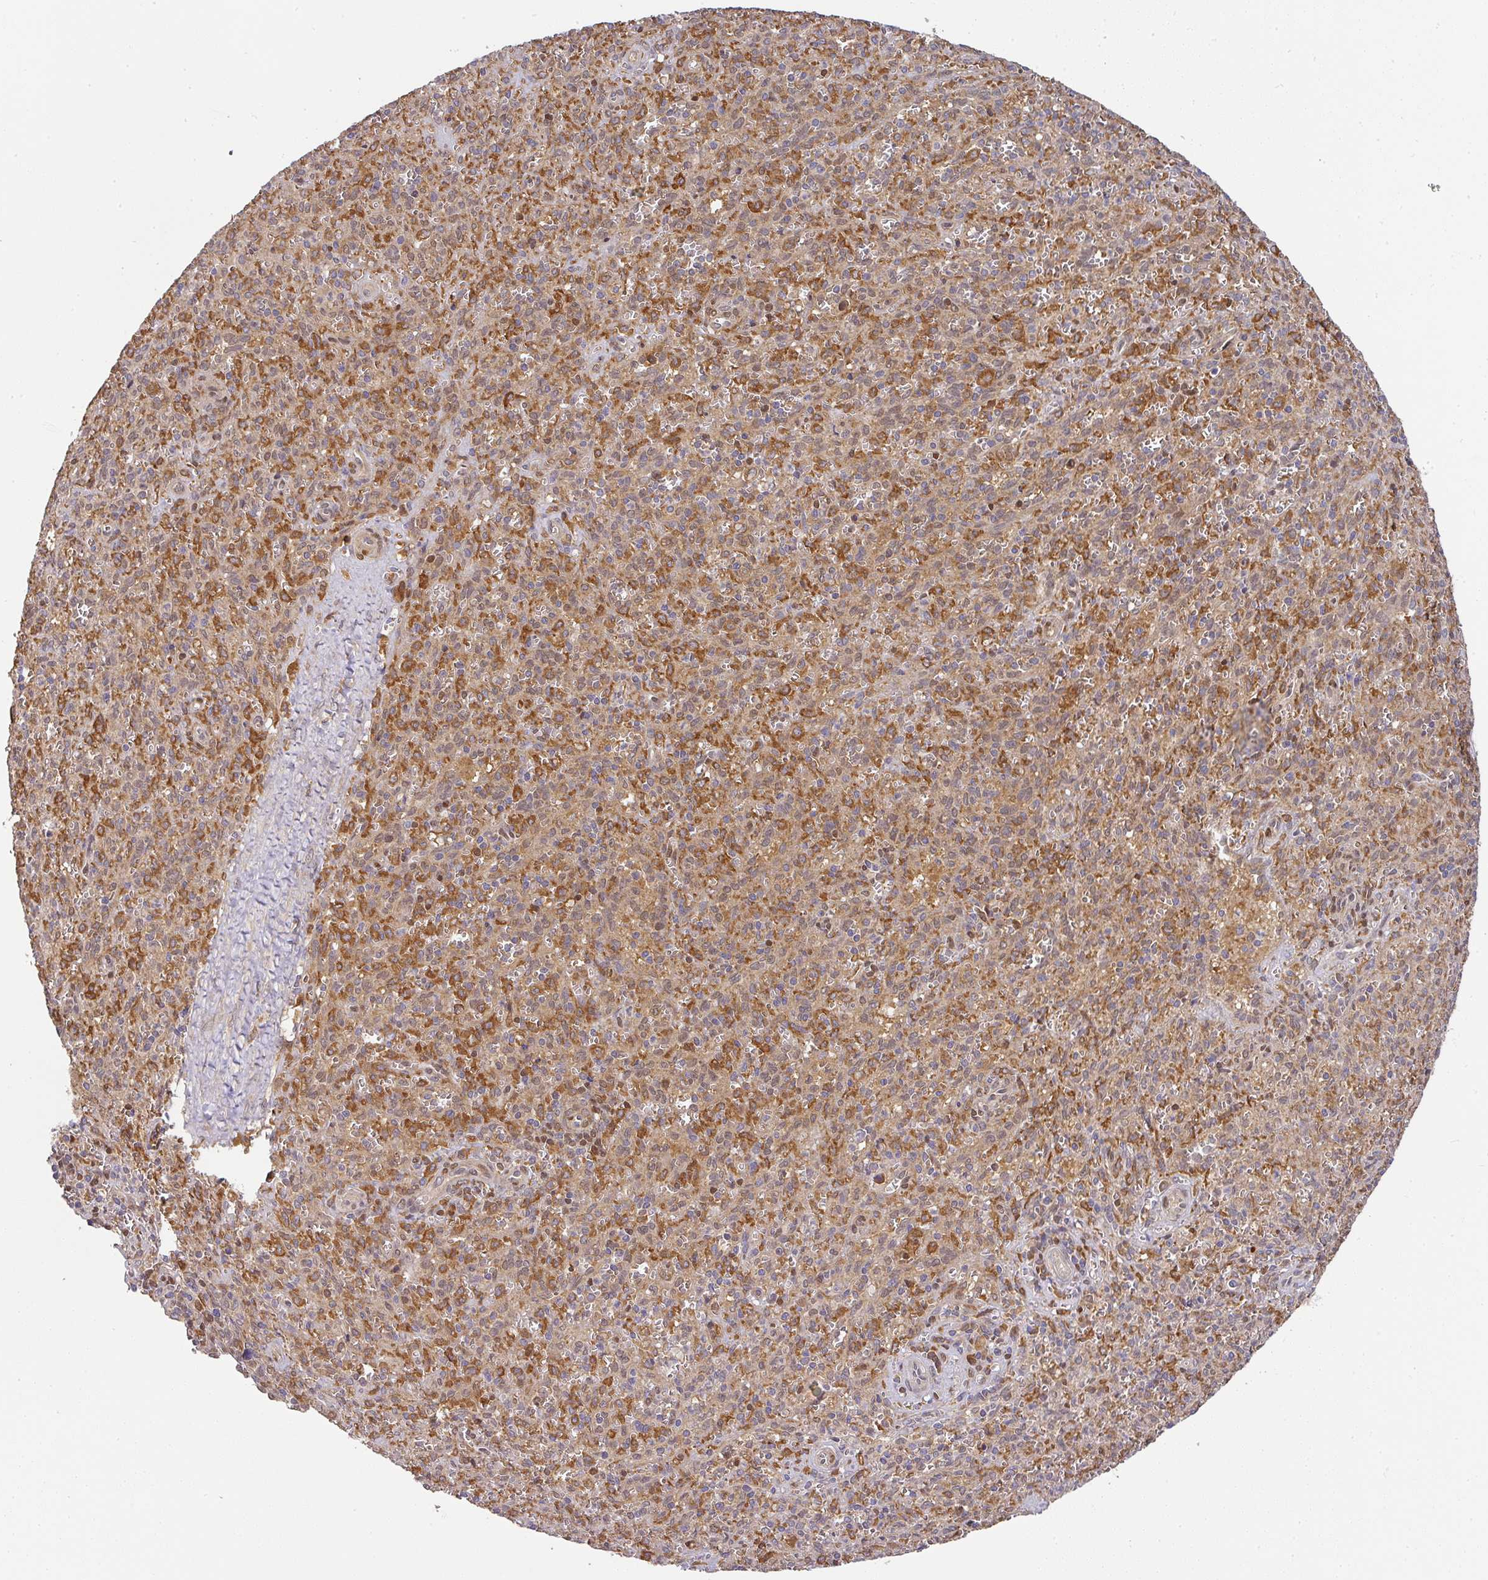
{"staining": {"intensity": "moderate", "quantity": "25%-75%", "location": "cytoplasmic/membranous"}, "tissue": "spleen", "cell_type": "Cells in red pulp", "image_type": "normal", "snomed": [{"axis": "morphology", "description": "Normal tissue, NOS"}, {"axis": "topography", "description": "Spleen"}], "caption": "Protein staining of unremarkable spleen shows moderate cytoplasmic/membranous expression in about 25%-75% of cells in red pulp.", "gene": "MALSU1", "patient": {"sex": "female", "age": 26}}